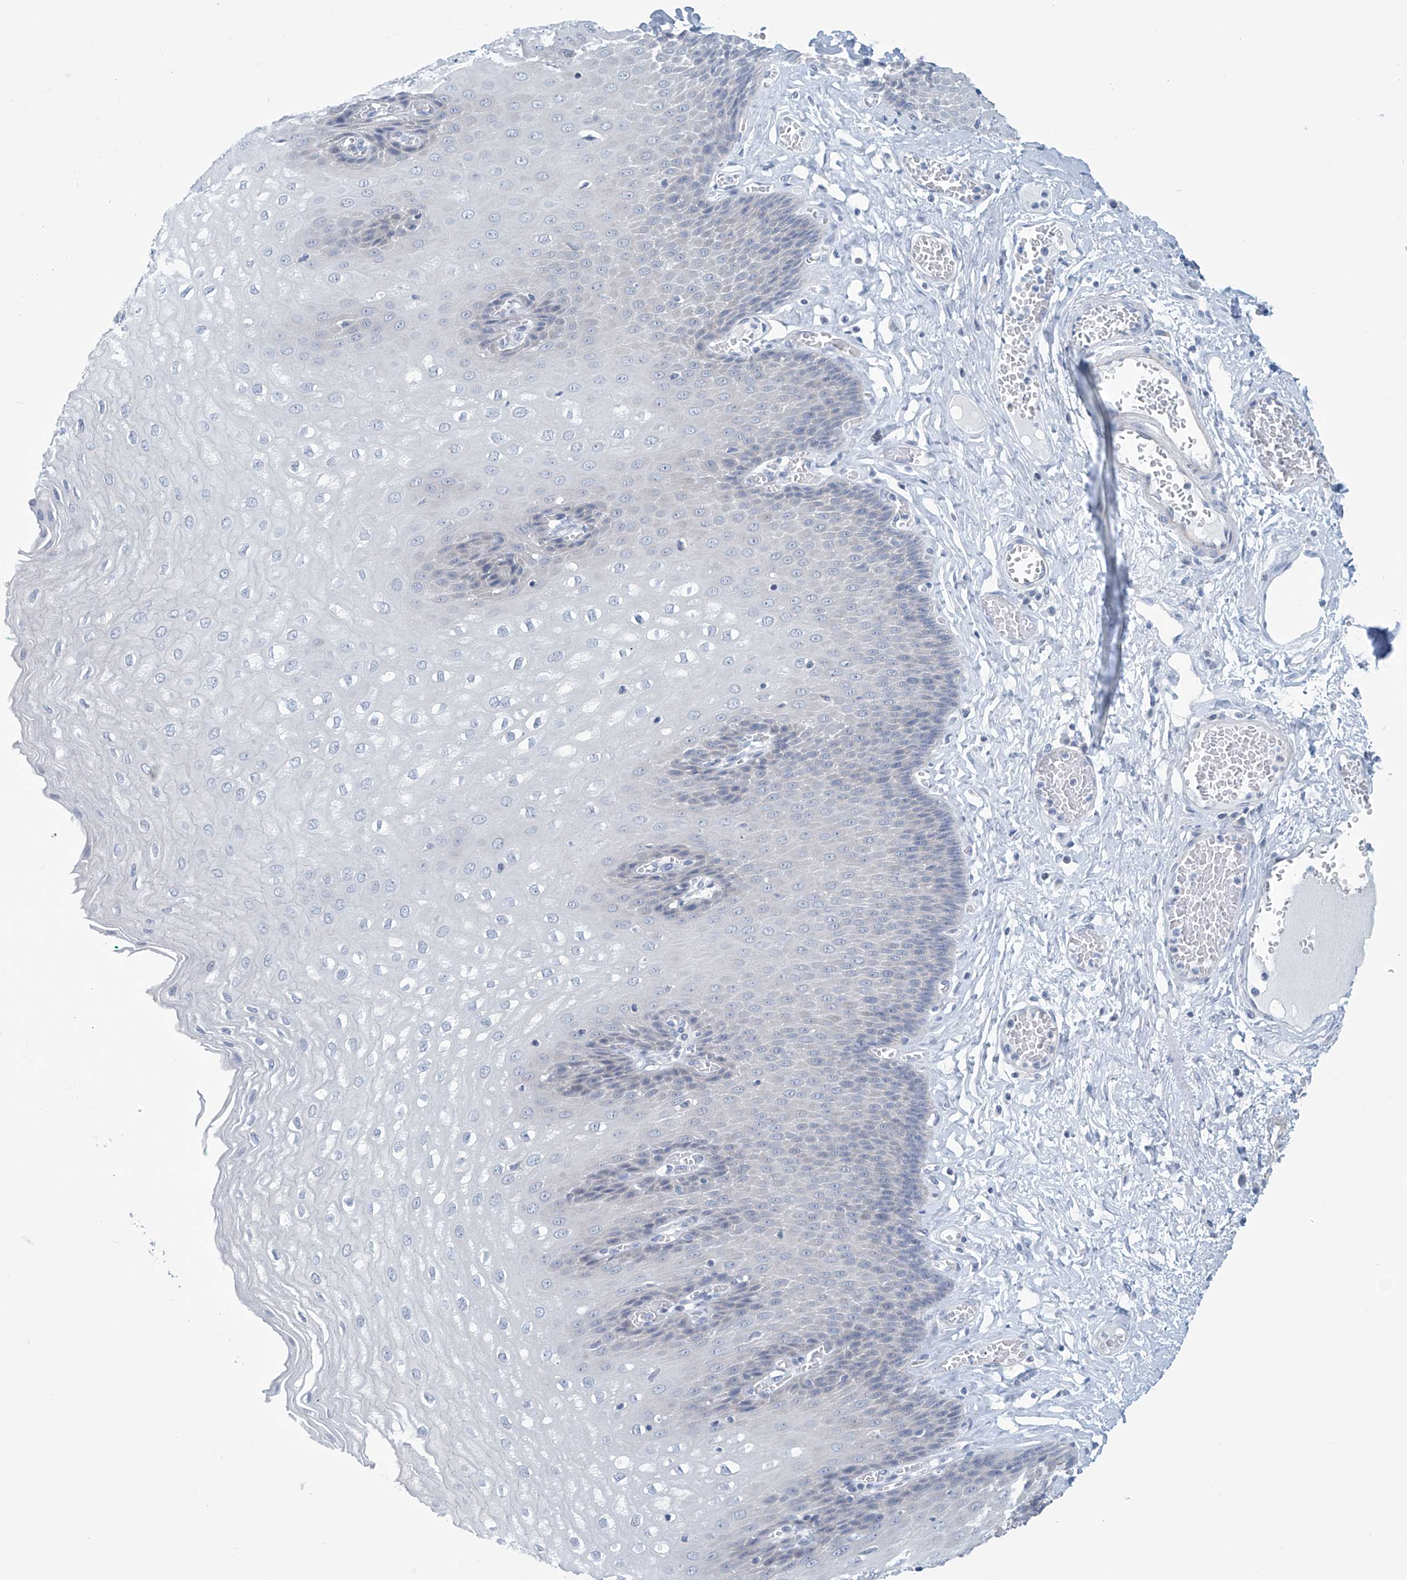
{"staining": {"intensity": "negative", "quantity": "none", "location": "none"}, "tissue": "esophagus", "cell_type": "Squamous epithelial cells", "image_type": "normal", "snomed": [{"axis": "morphology", "description": "Normal tissue, NOS"}, {"axis": "topography", "description": "Esophagus"}], "caption": "Micrograph shows no protein staining in squamous epithelial cells of unremarkable esophagus. (Immunohistochemistry, brightfield microscopy, high magnification).", "gene": "SLC35A5", "patient": {"sex": "male", "age": 60}}